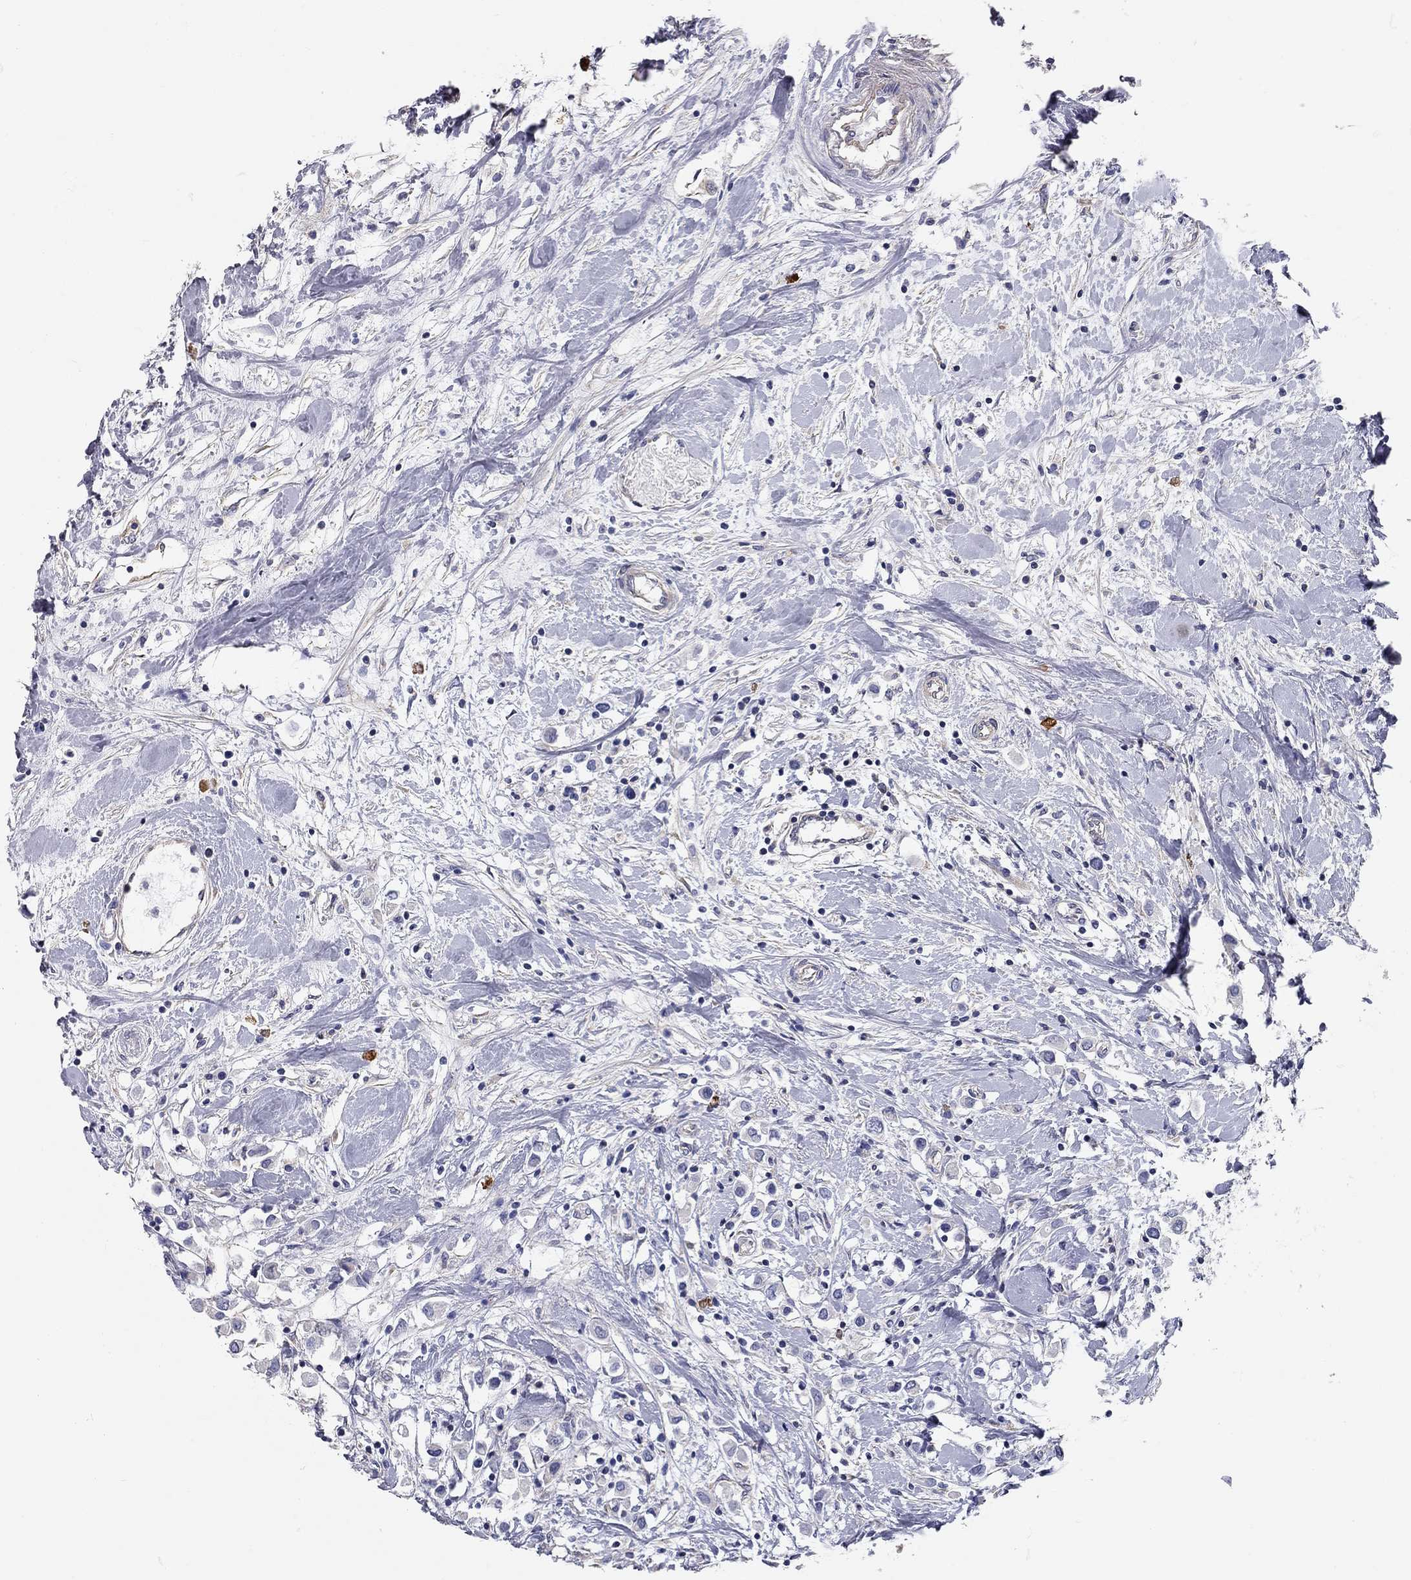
{"staining": {"intensity": "negative", "quantity": "none", "location": "none"}, "tissue": "breast cancer", "cell_type": "Tumor cells", "image_type": "cancer", "snomed": [{"axis": "morphology", "description": "Duct carcinoma"}, {"axis": "topography", "description": "Breast"}], "caption": "Immunohistochemical staining of human invasive ductal carcinoma (breast) demonstrates no significant staining in tumor cells. The staining is performed using DAB brown chromogen with nuclei counter-stained in using hematoxylin.", "gene": "C10orf90", "patient": {"sex": "female", "age": 61}}